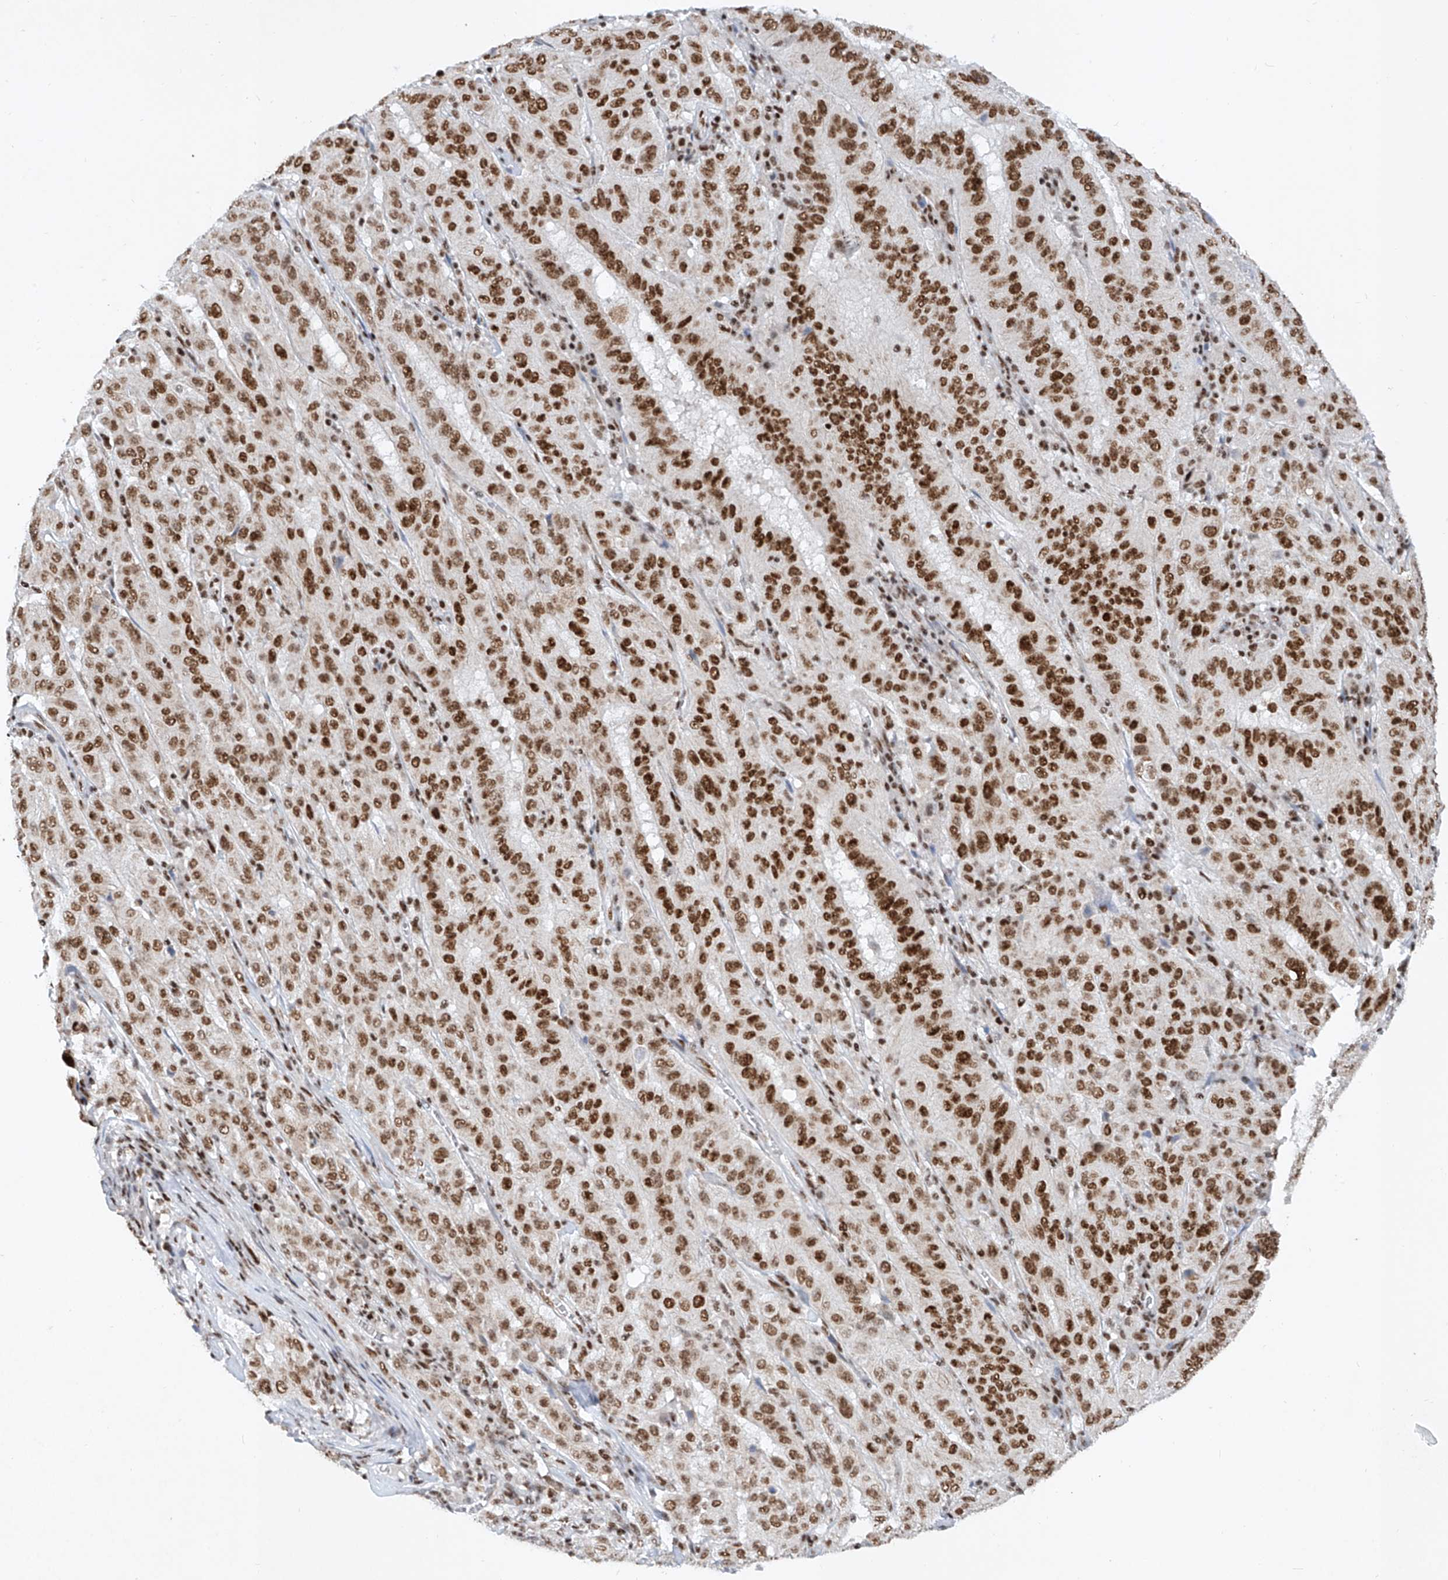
{"staining": {"intensity": "strong", "quantity": ">75%", "location": "nuclear"}, "tissue": "pancreatic cancer", "cell_type": "Tumor cells", "image_type": "cancer", "snomed": [{"axis": "morphology", "description": "Adenocarcinoma, NOS"}, {"axis": "topography", "description": "Pancreas"}], "caption": "Pancreatic cancer (adenocarcinoma) was stained to show a protein in brown. There is high levels of strong nuclear staining in about >75% of tumor cells.", "gene": "TAF4", "patient": {"sex": "male", "age": 63}}